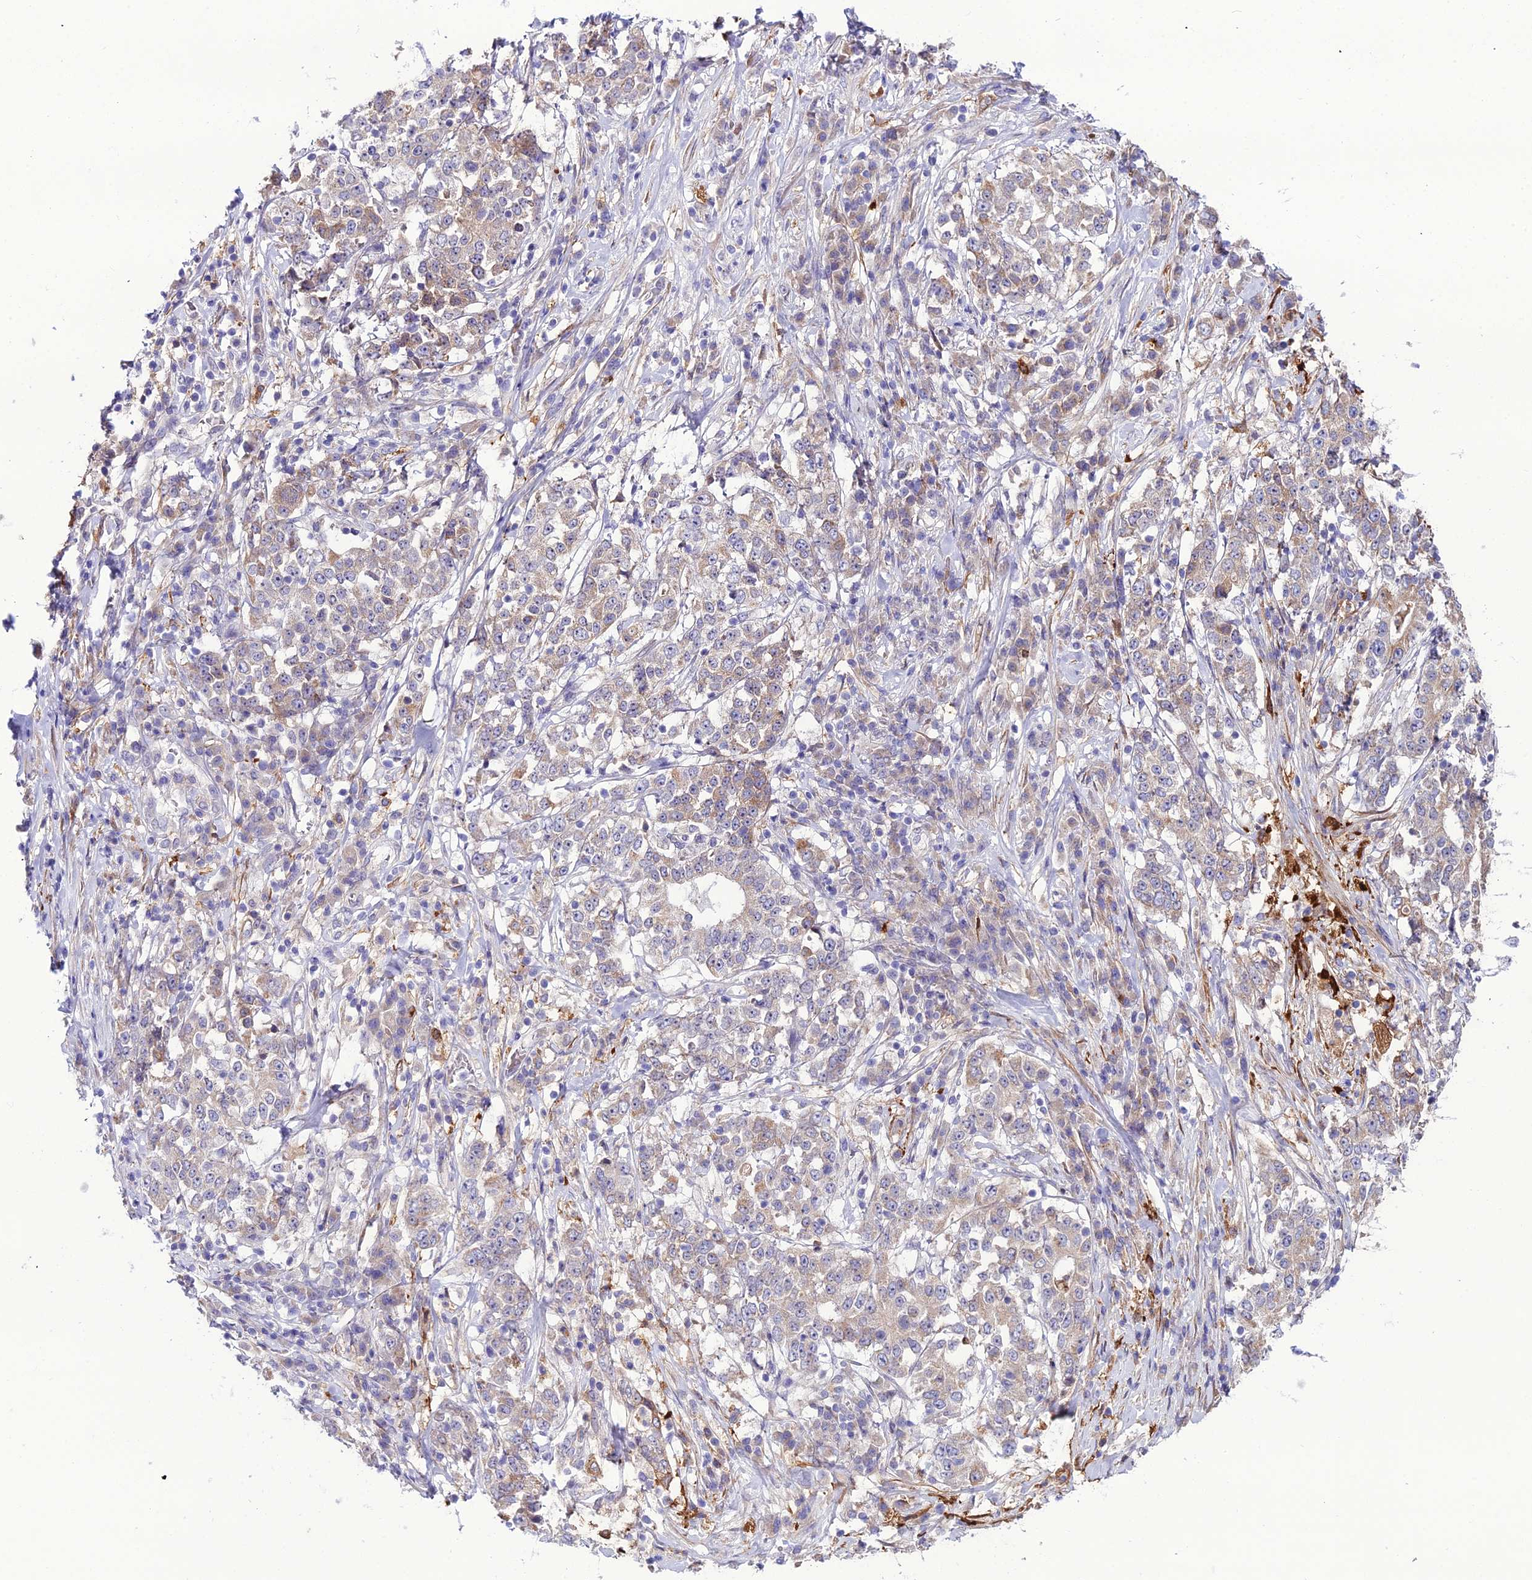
{"staining": {"intensity": "weak", "quantity": "<25%", "location": "cytoplasmic/membranous"}, "tissue": "stomach cancer", "cell_type": "Tumor cells", "image_type": "cancer", "snomed": [{"axis": "morphology", "description": "Adenocarcinoma, NOS"}, {"axis": "topography", "description": "Stomach"}], "caption": "A high-resolution histopathology image shows IHC staining of stomach cancer (adenocarcinoma), which demonstrates no significant expression in tumor cells.", "gene": "MB21D2", "patient": {"sex": "male", "age": 59}}